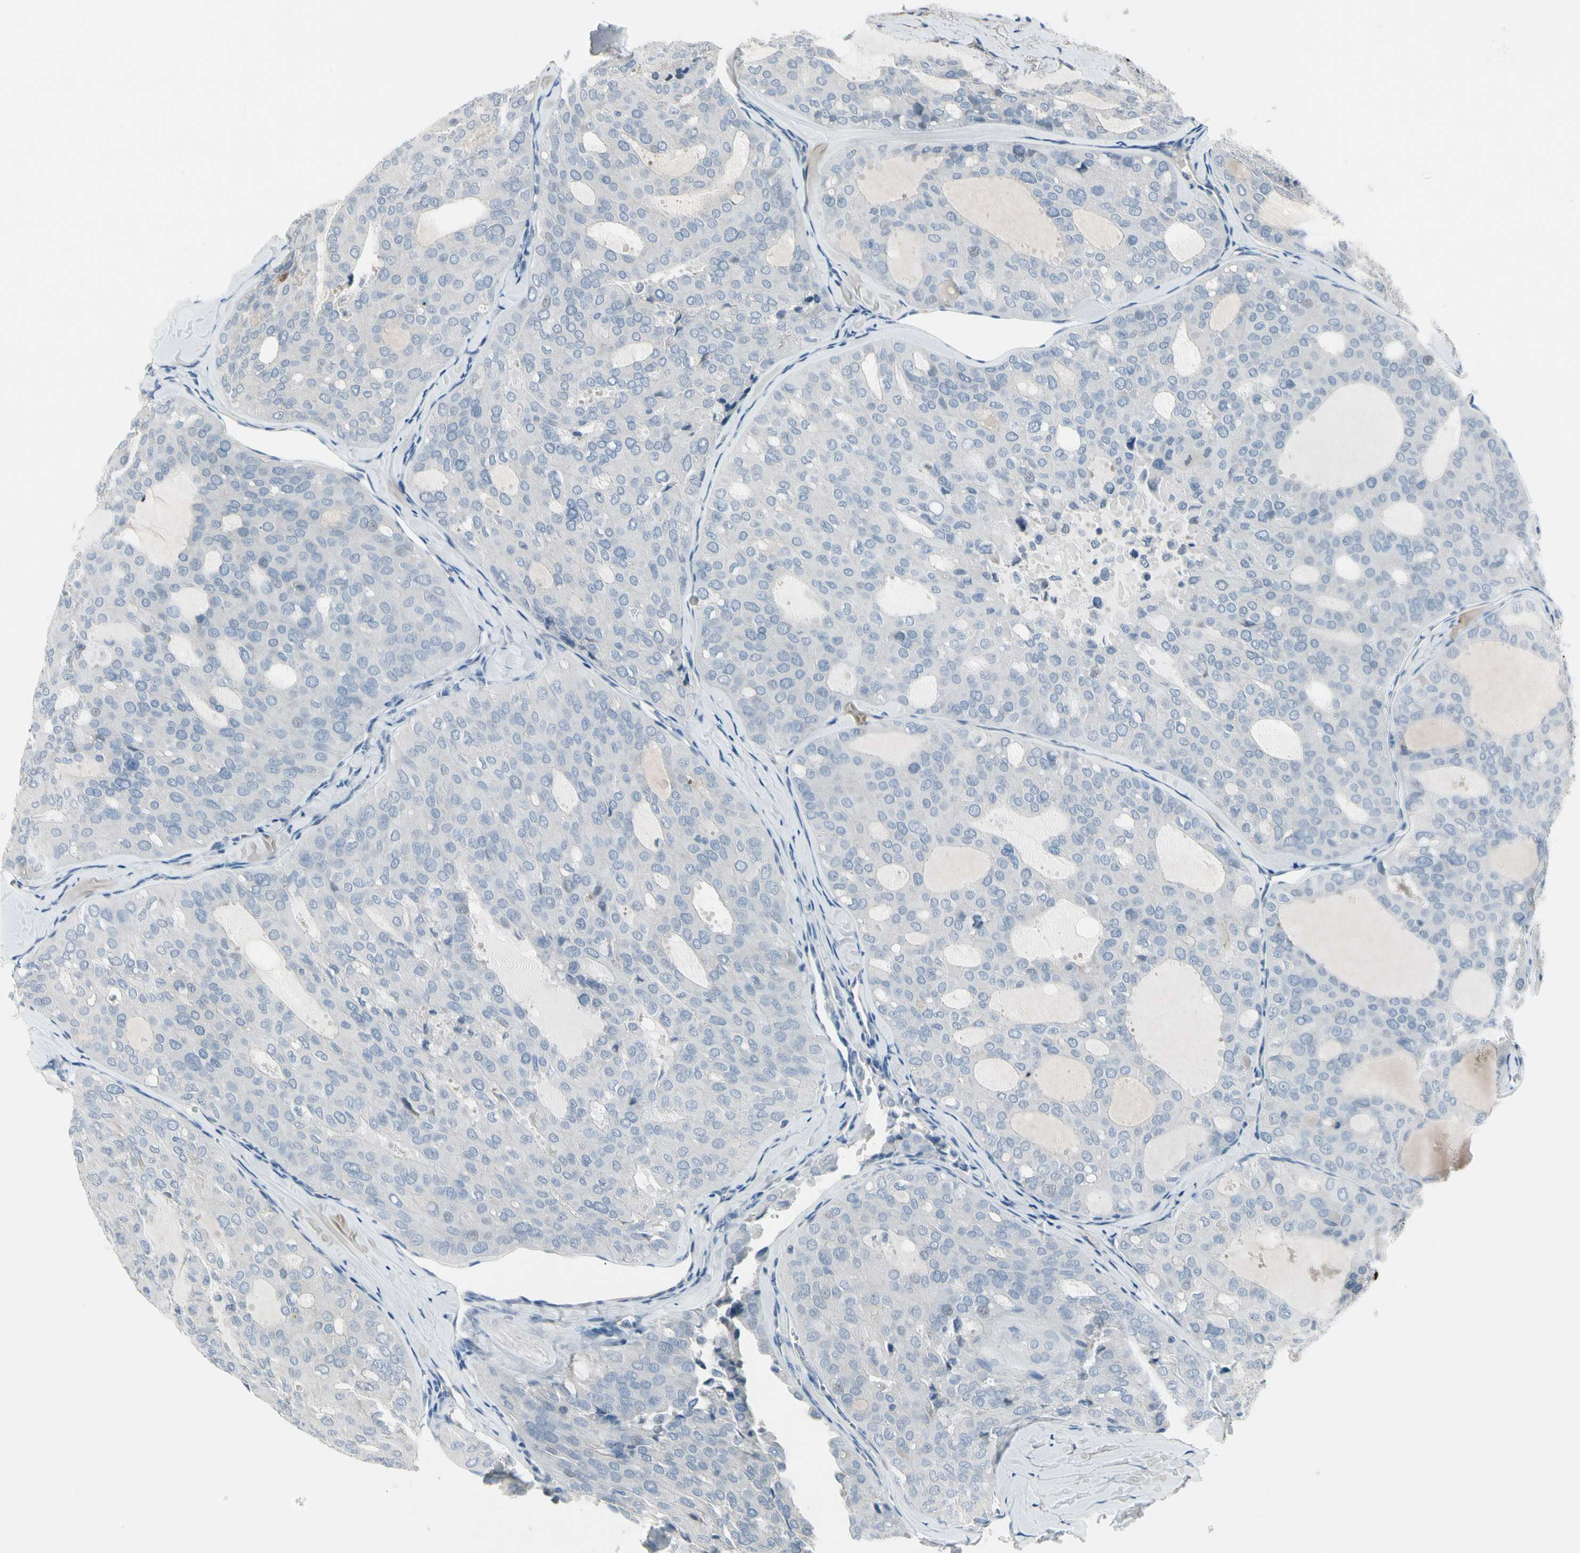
{"staining": {"intensity": "negative", "quantity": "none", "location": "none"}, "tissue": "thyroid cancer", "cell_type": "Tumor cells", "image_type": "cancer", "snomed": [{"axis": "morphology", "description": "Follicular adenoma carcinoma, NOS"}, {"axis": "topography", "description": "Thyroid gland"}], "caption": "IHC photomicrograph of thyroid cancer (follicular adenoma carcinoma) stained for a protein (brown), which demonstrates no positivity in tumor cells. The staining was performed using DAB to visualize the protein expression in brown, while the nuclei were stained in blue with hematoxylin (Magnification: 20x).", "gene": "PIGR", "patient": {"sex": "male", "age": 75}}